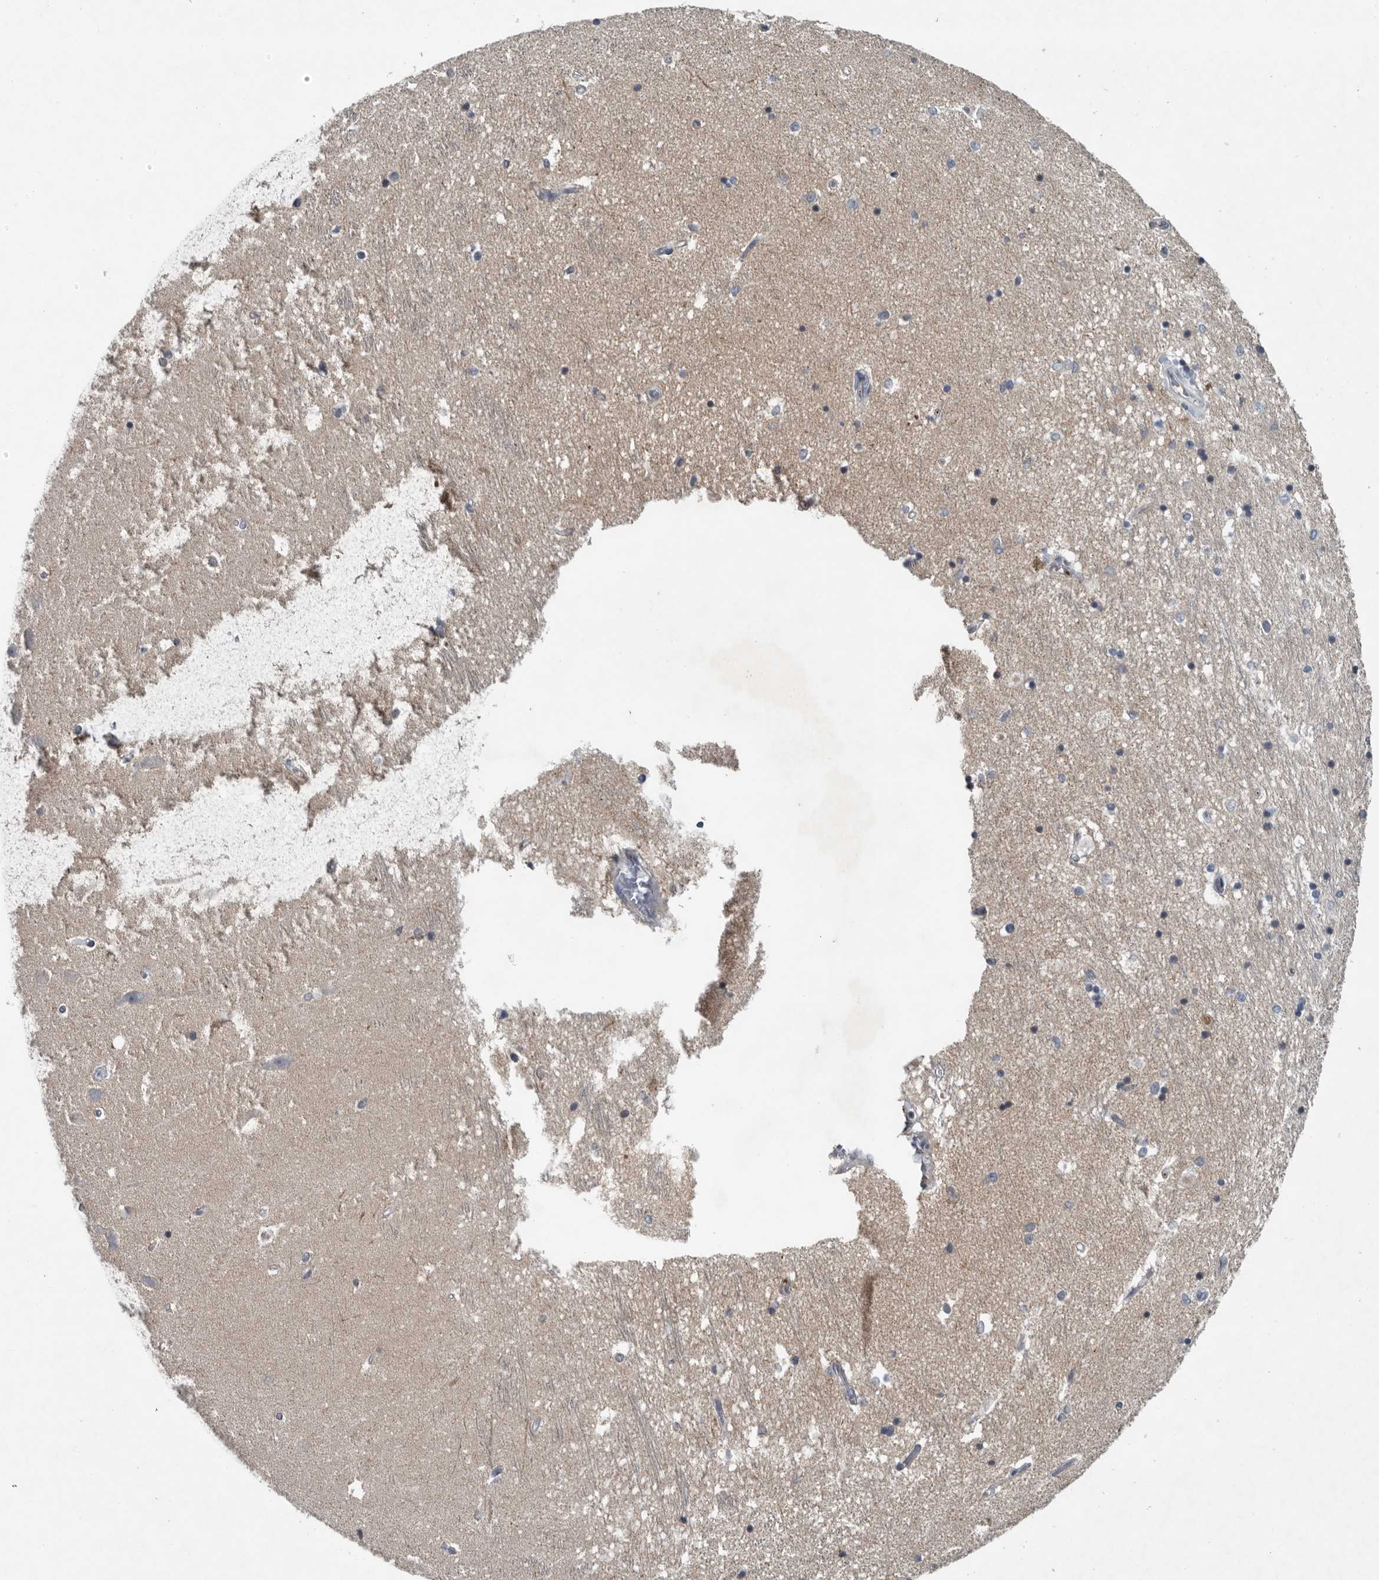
{"staining": {"intensity": "negative", "quantity": "none", "location": "none"}, "tissue": "hippocampus", "cell_type": "Glial cells", "image_type": "normal", "snomed": [{"axis": "morphology", "description": "Normal tissue, NOS"}, {"axis": "topography", "description": "Hippocampus"}], "caption": "Immunohistochemistry of normal human hippocampus demonstrates no staining in glial cells.", "gene": "MPP3", "patient": {"sex": "male", "age": 45}}